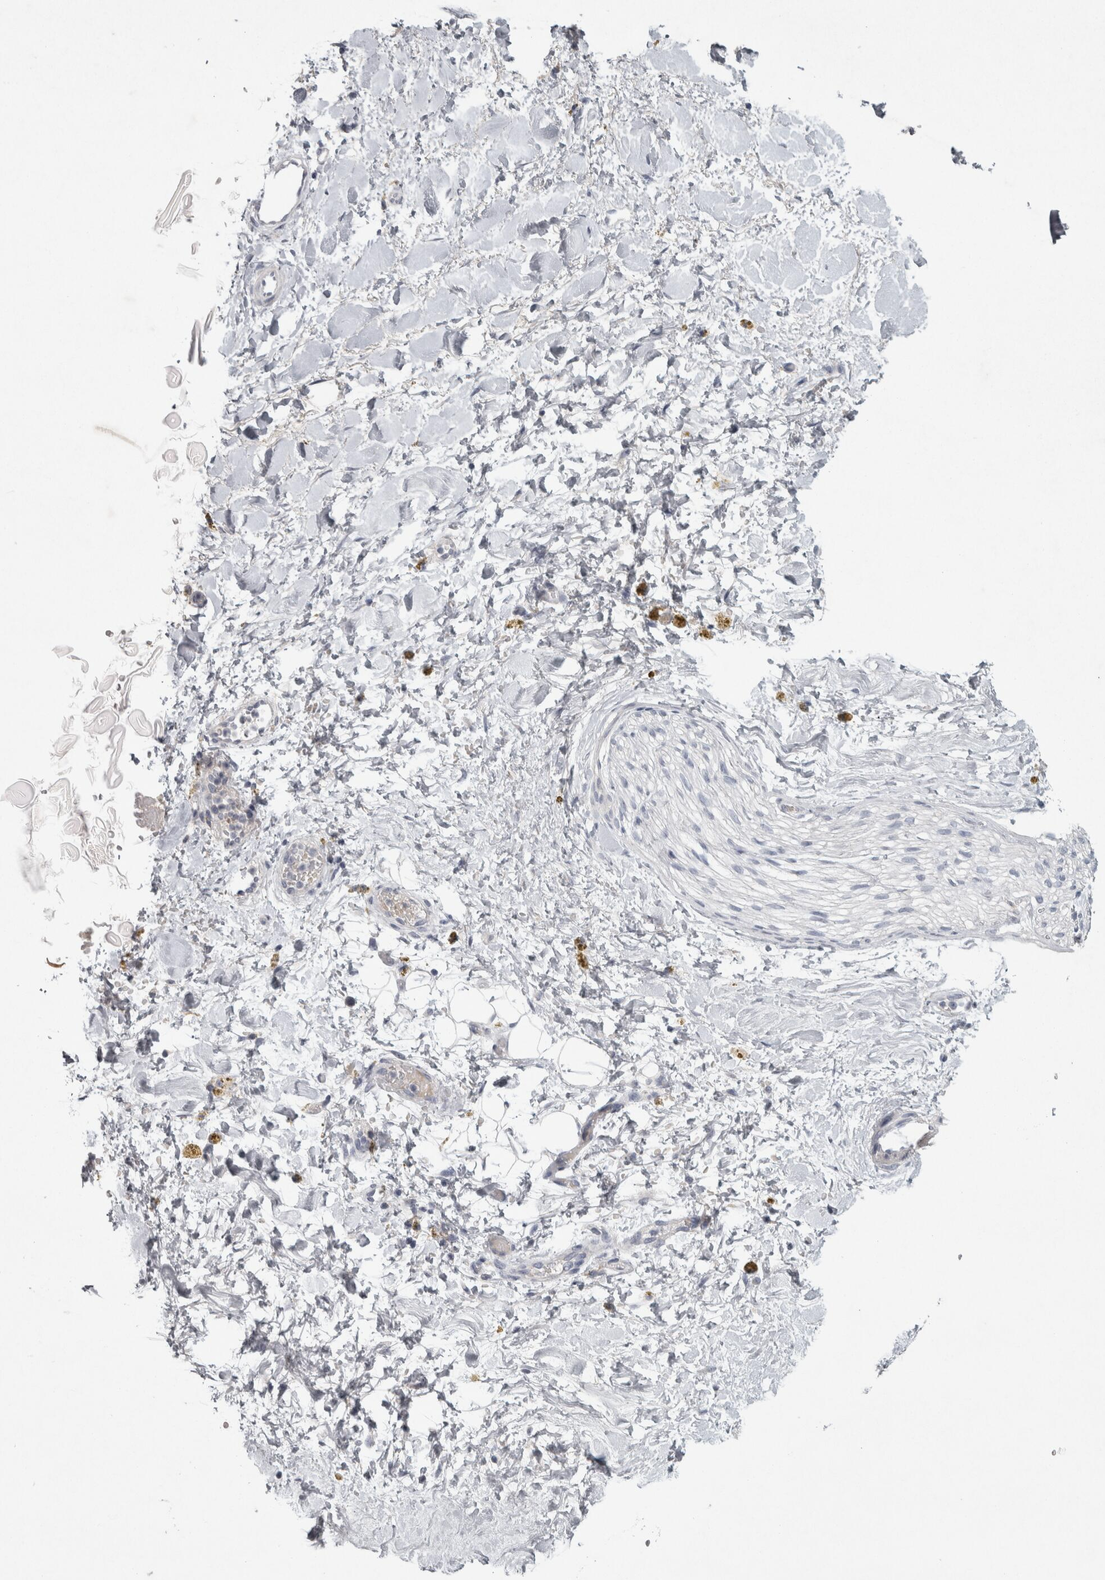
{"staining": {"intensity": "negative", "quantity": "none", "location": "none"}, "tissue": "soft tissue", "cell_type": "Fibroblasts", "image_type": "normal", "snomed": [{"axis": "morphology", "description": "Normal tissue, NOS"}, {"axis": "topography", "description": "Kidney"}, {"axis": "topography", "description": "Peripheral nerve tissue"}], "caption": "This is an immunohistochemistry (IHC) histopathology image of benign human soft tissue. There is no positivity in fibroblasts.", "gene": "ENPP7", "patient": {"sex": "male", "age": 7}}